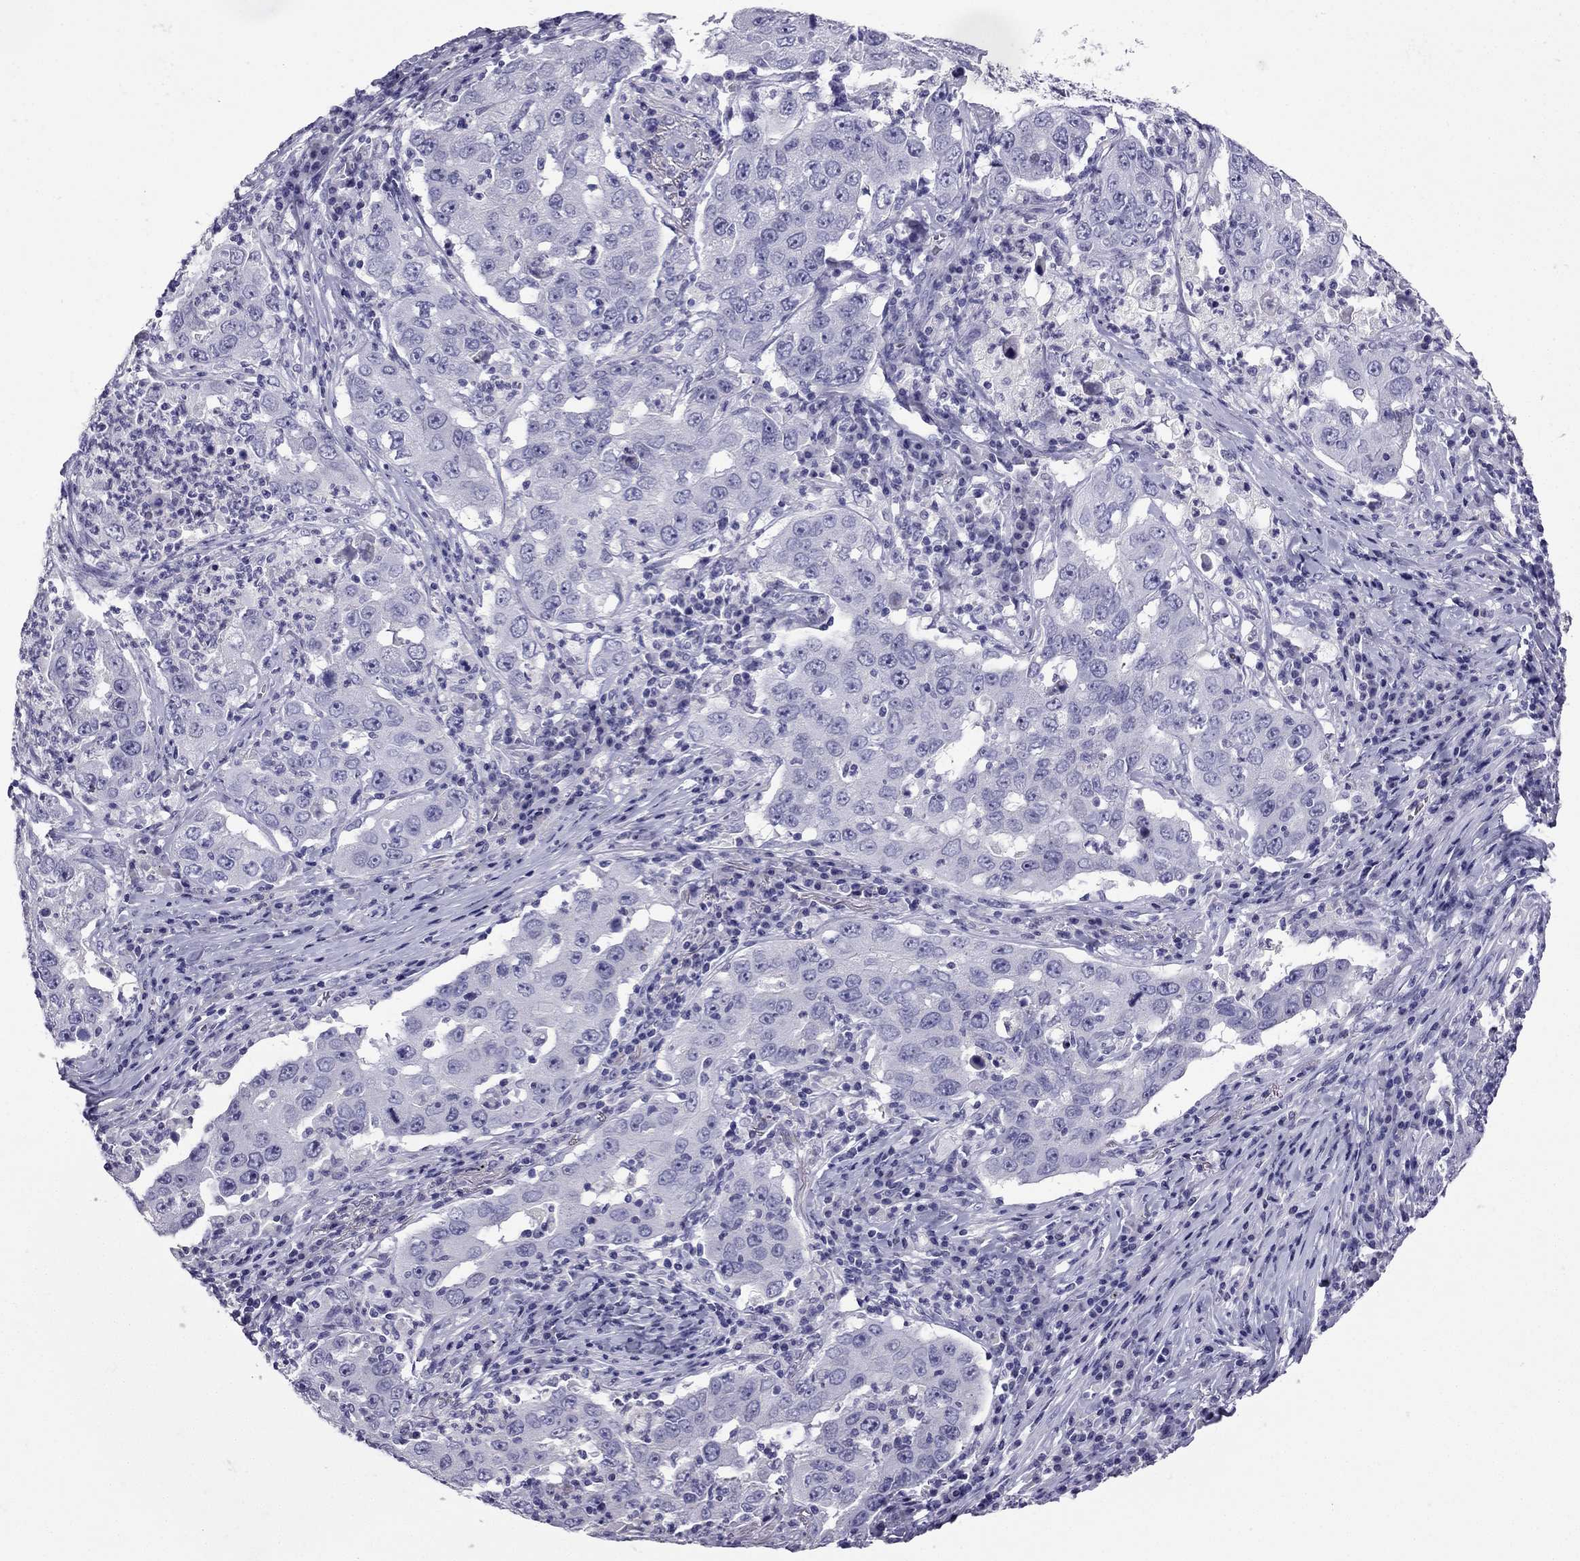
{"staining": {"intensity": "negative", "quantity": "none", "location": "none"}, "tissue": "lung cancer", "cell_type": "Tumor cells", "image_type": "cancer", "snomed": [{"axis": "morphology", "description": "Adenocarcinoma, NOS"}, {"axis": "topography", "description": "Lung"}], "caption": "DAB (3,3'-diaminobenzidine) immunohistochemical staining of human adenocarcinoma (lung) demonstrates no significant positivity in tumor cells.", "gene": "NPTX1", "patient": {"sex": "male", "age": 73}}